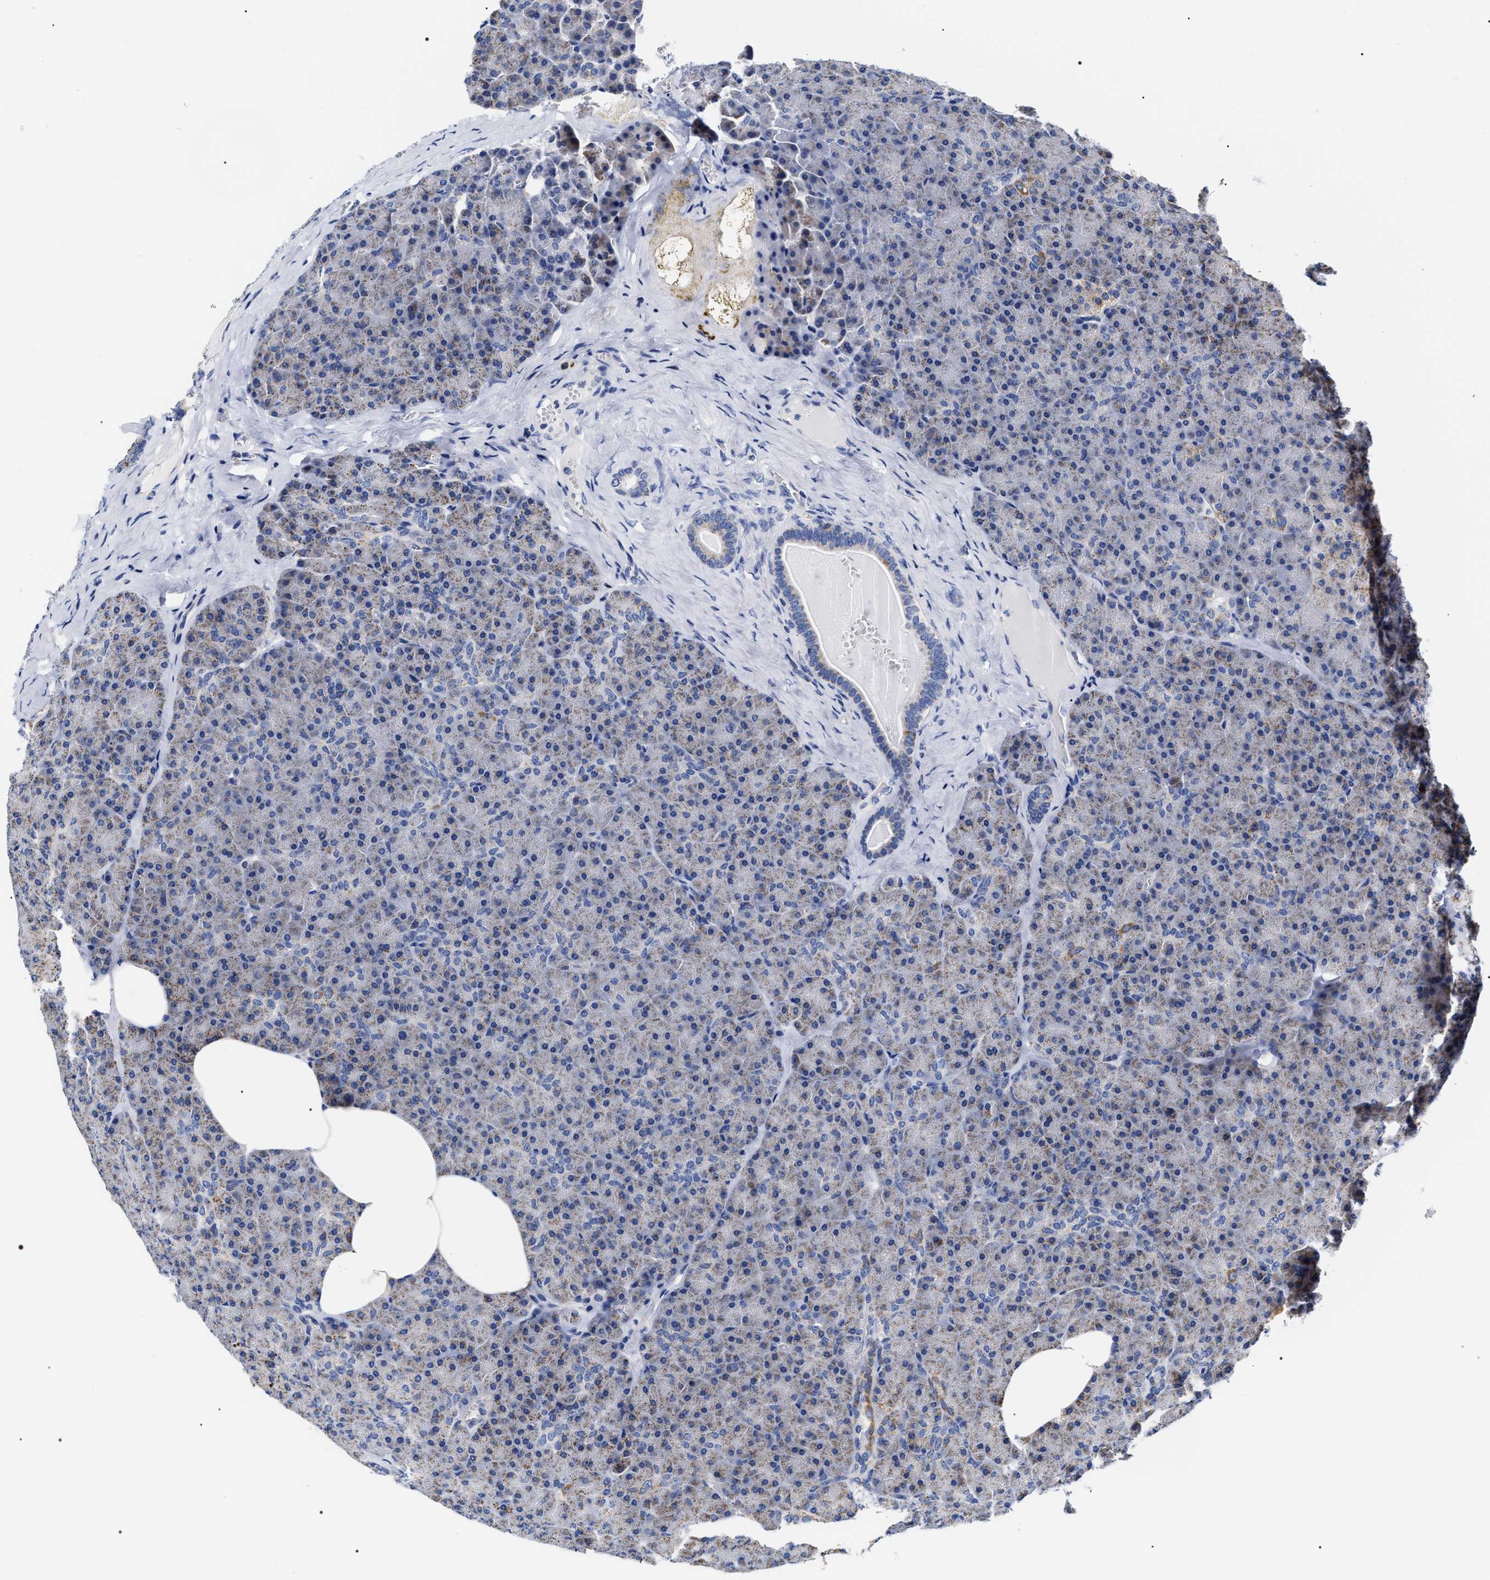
{"staining": {"intensity": "weak", "quantity": "25%-75%", "location": "cytoplasmic/membranous"}, "tissue": "pancreas", "cell_type": "Exocrine glandular cells", "image_type": "normal", "snomed": [{"axis": "morphology", "description": "Normal tissue, NOS"}, {"axis": "morphology", "description": "Carcinoid, malignant, NOS"}, {"axis": "topography", "description": "Pancreas"}], "caption": "The image demonstrates immunohistochemical staining of unremarkable pancreas. There is weak cytoplasmic/membranous positivity is appreciated in about 25%-75% of exocrine glandular cells.", "gene": "COG5", "patient": {"sex": "female", "age": 35}}